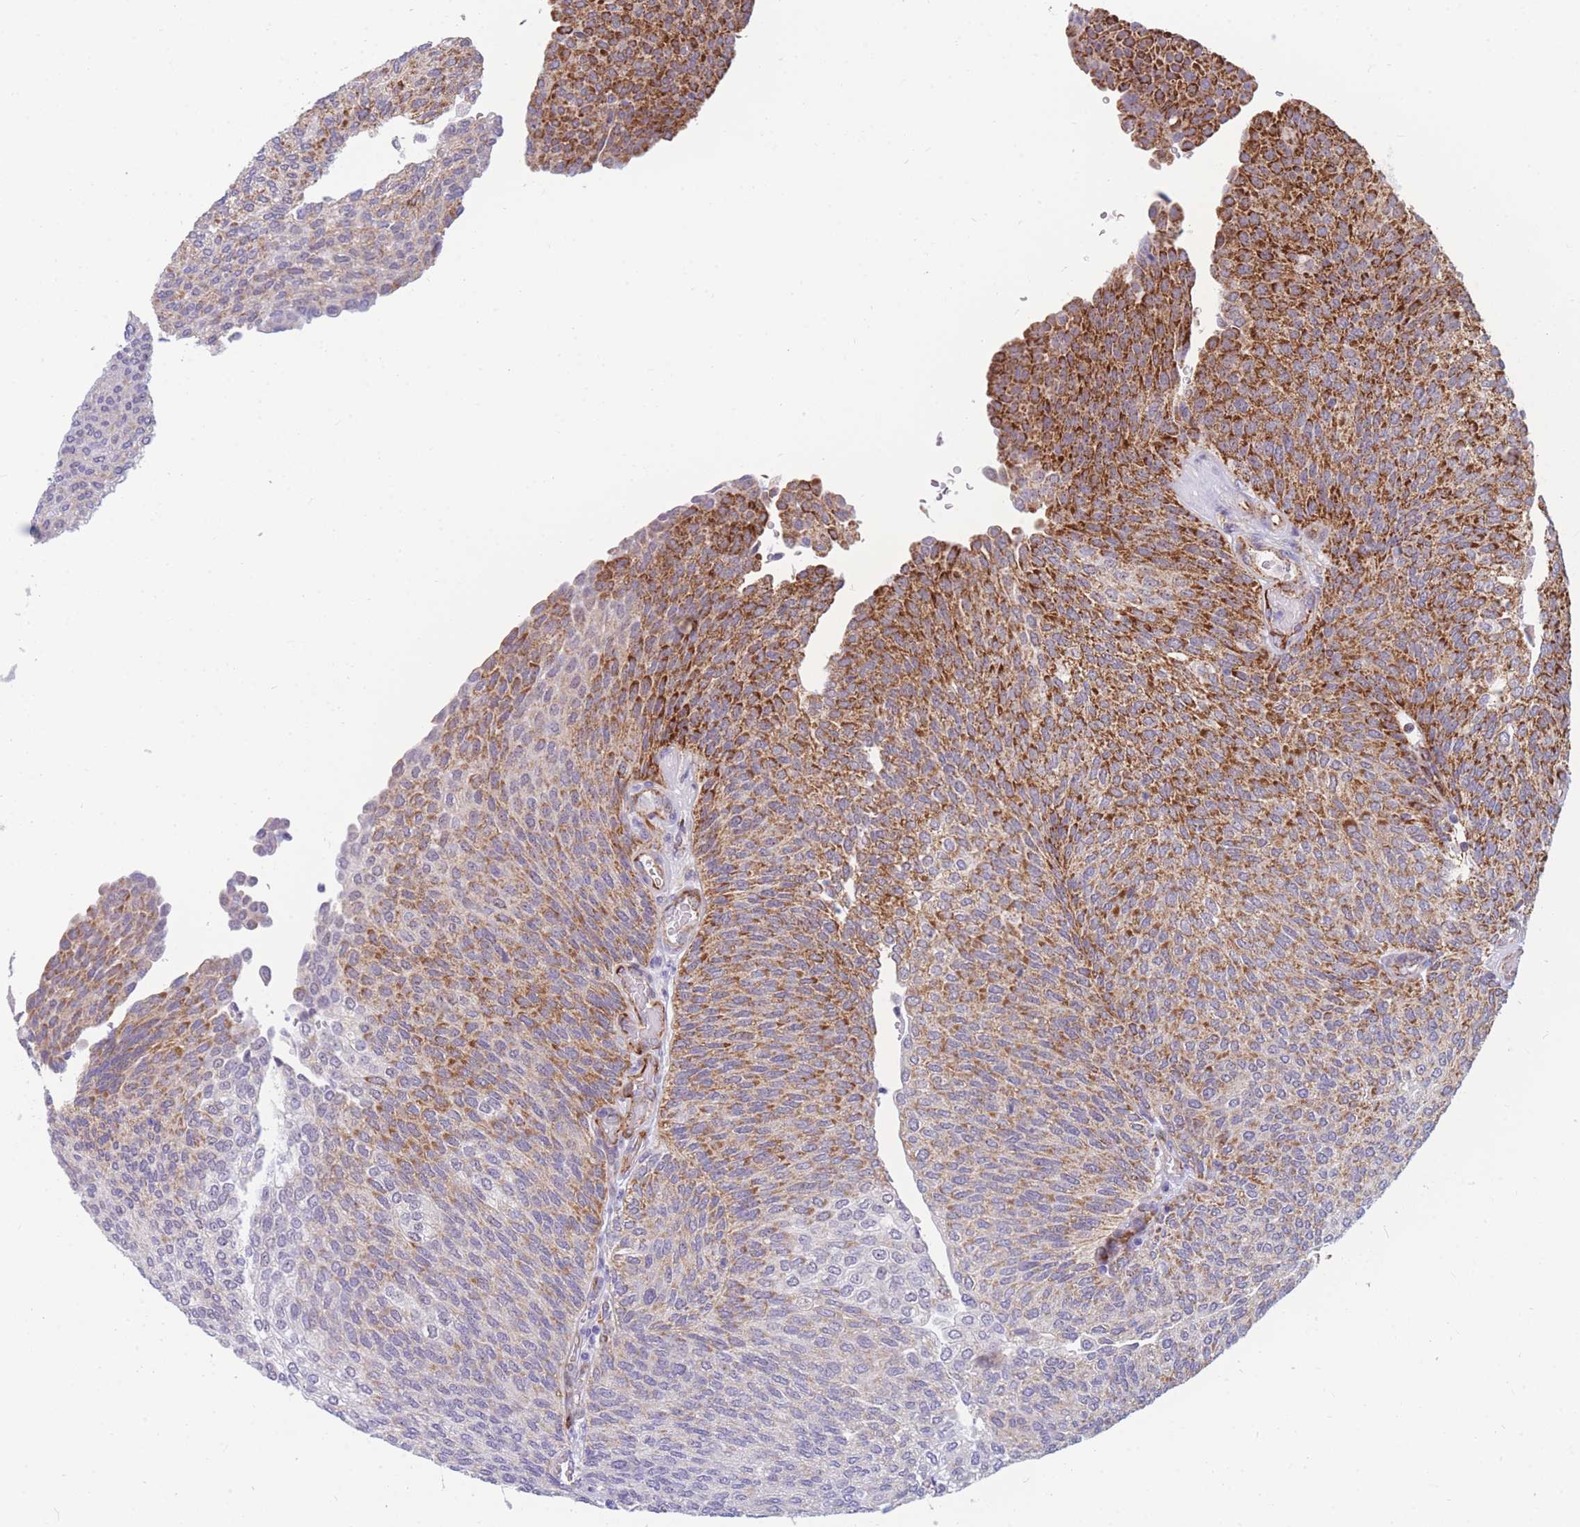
{"staining": {"intensity": "strong", "quantity": "25%-75%", "location": "cytoplasmic/membranous"}, "tissue": "urothelial cancer", "cell_type": "Tumor cells", "image_type": "cancer", "snomed": [{"axis": "morphology", "description": "Urothelial carcinoma, Low grade"}, {"axis": "topography", "description": "Urinary bladder"}], "caption": "Tumor cells display high levels of strong cytoplasmic/membranous positivity in about 25%-75% of cells in urothelial cancer. Nuclei are stained in blue.", "gene": "DDX49", "patient": {"sex": "female", "age": 79}}